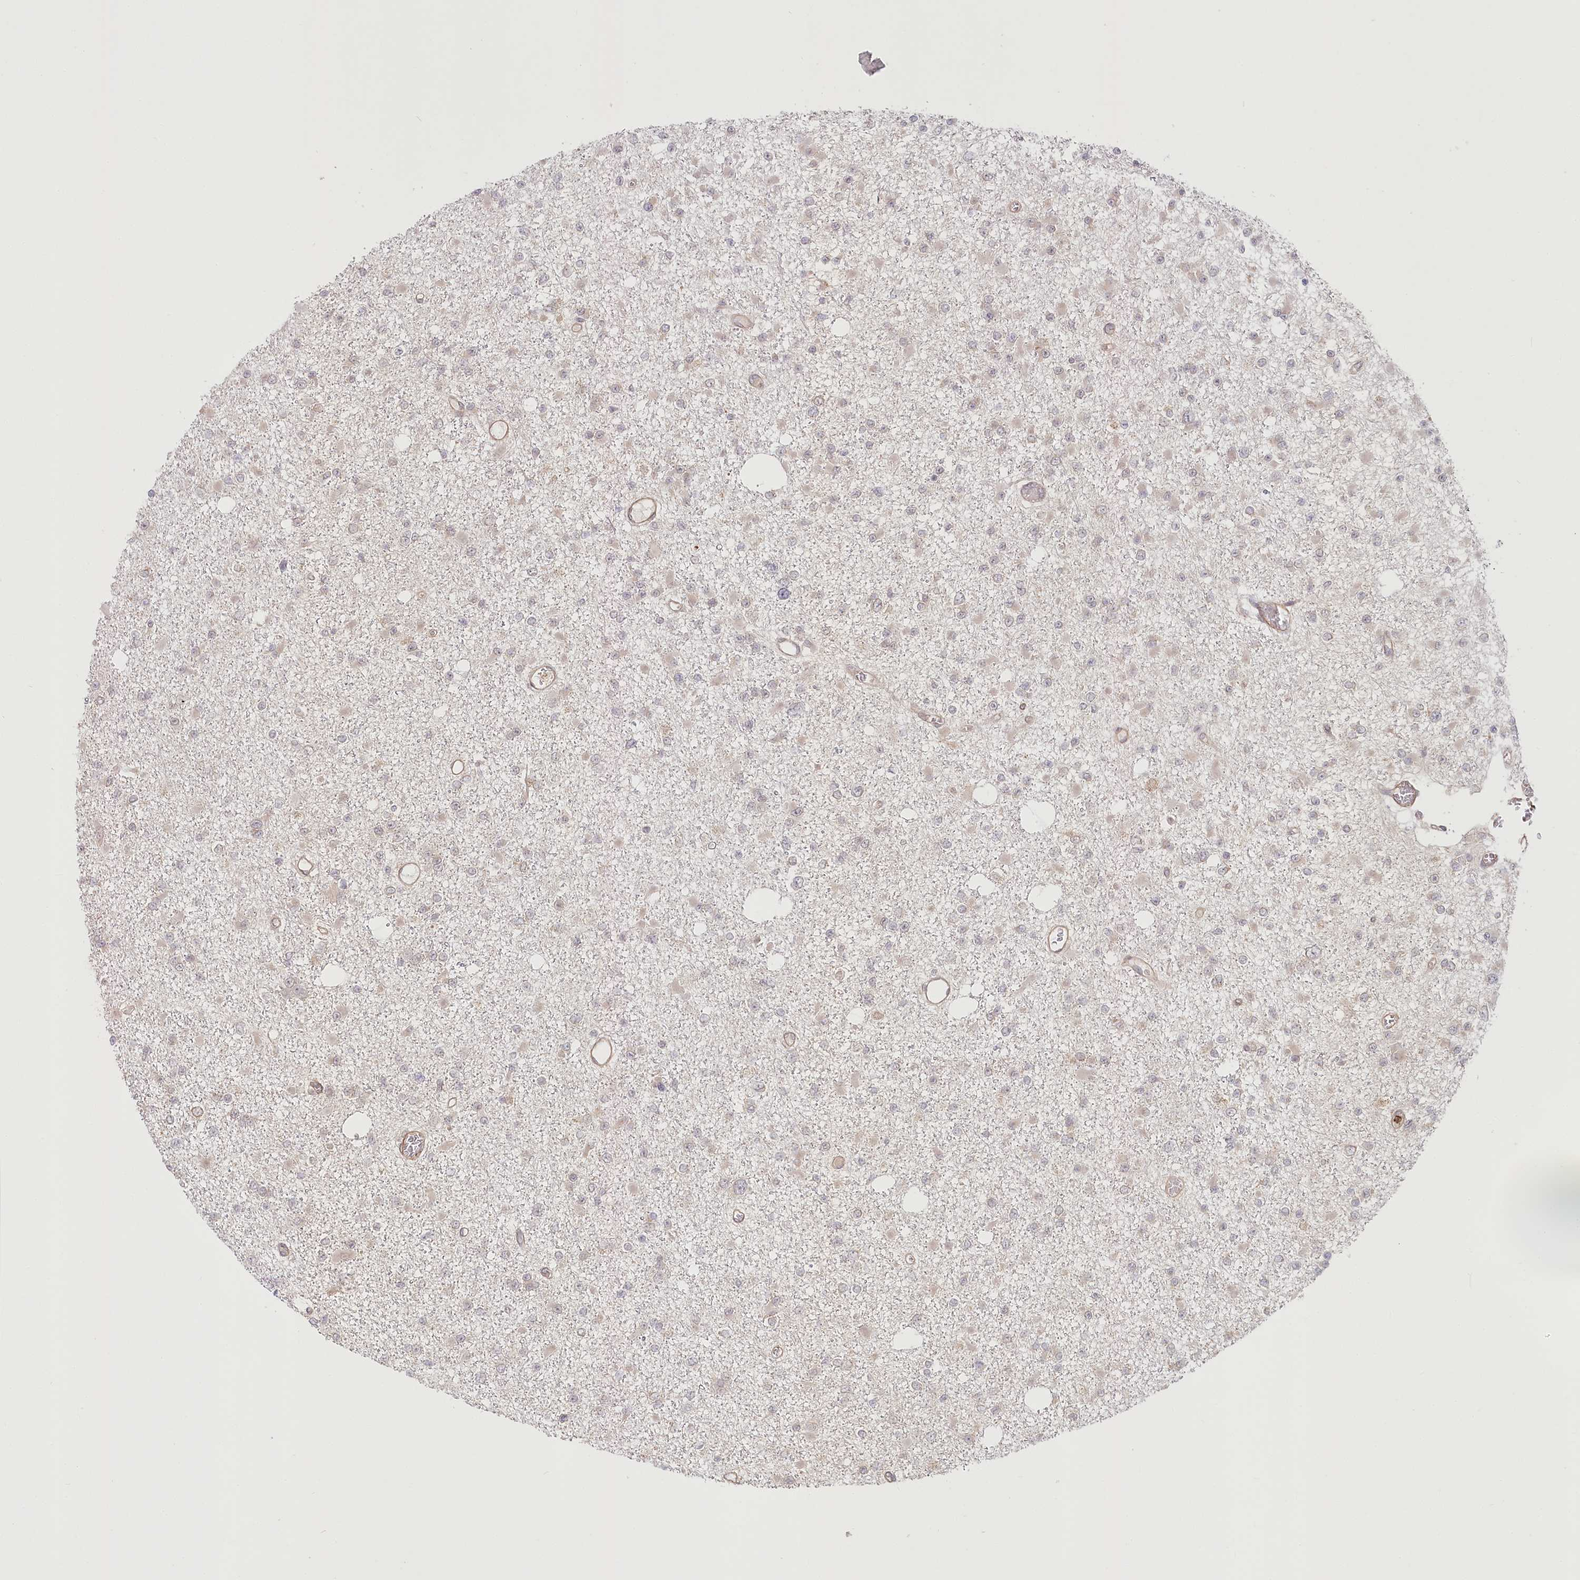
{"staining": {"intensity": "negative", "quantity": "none", "location": "none"}, "tissue": "glioma", "cell_type": "Tumor cells", "image_type": "cancer", "snomed": [{"axis": "morphology", "description": "Glioma, malignant, Low grade"}, {"axis": "topography", "description": "Brain"}], "caption": "Malignant glioma (low-grade) stained for a protein using immunohistochemistry (IHC) demonstrates no positivity tumor cells.", "gene": "CEP70", "patient": {"sex": "female", "age": 22}}